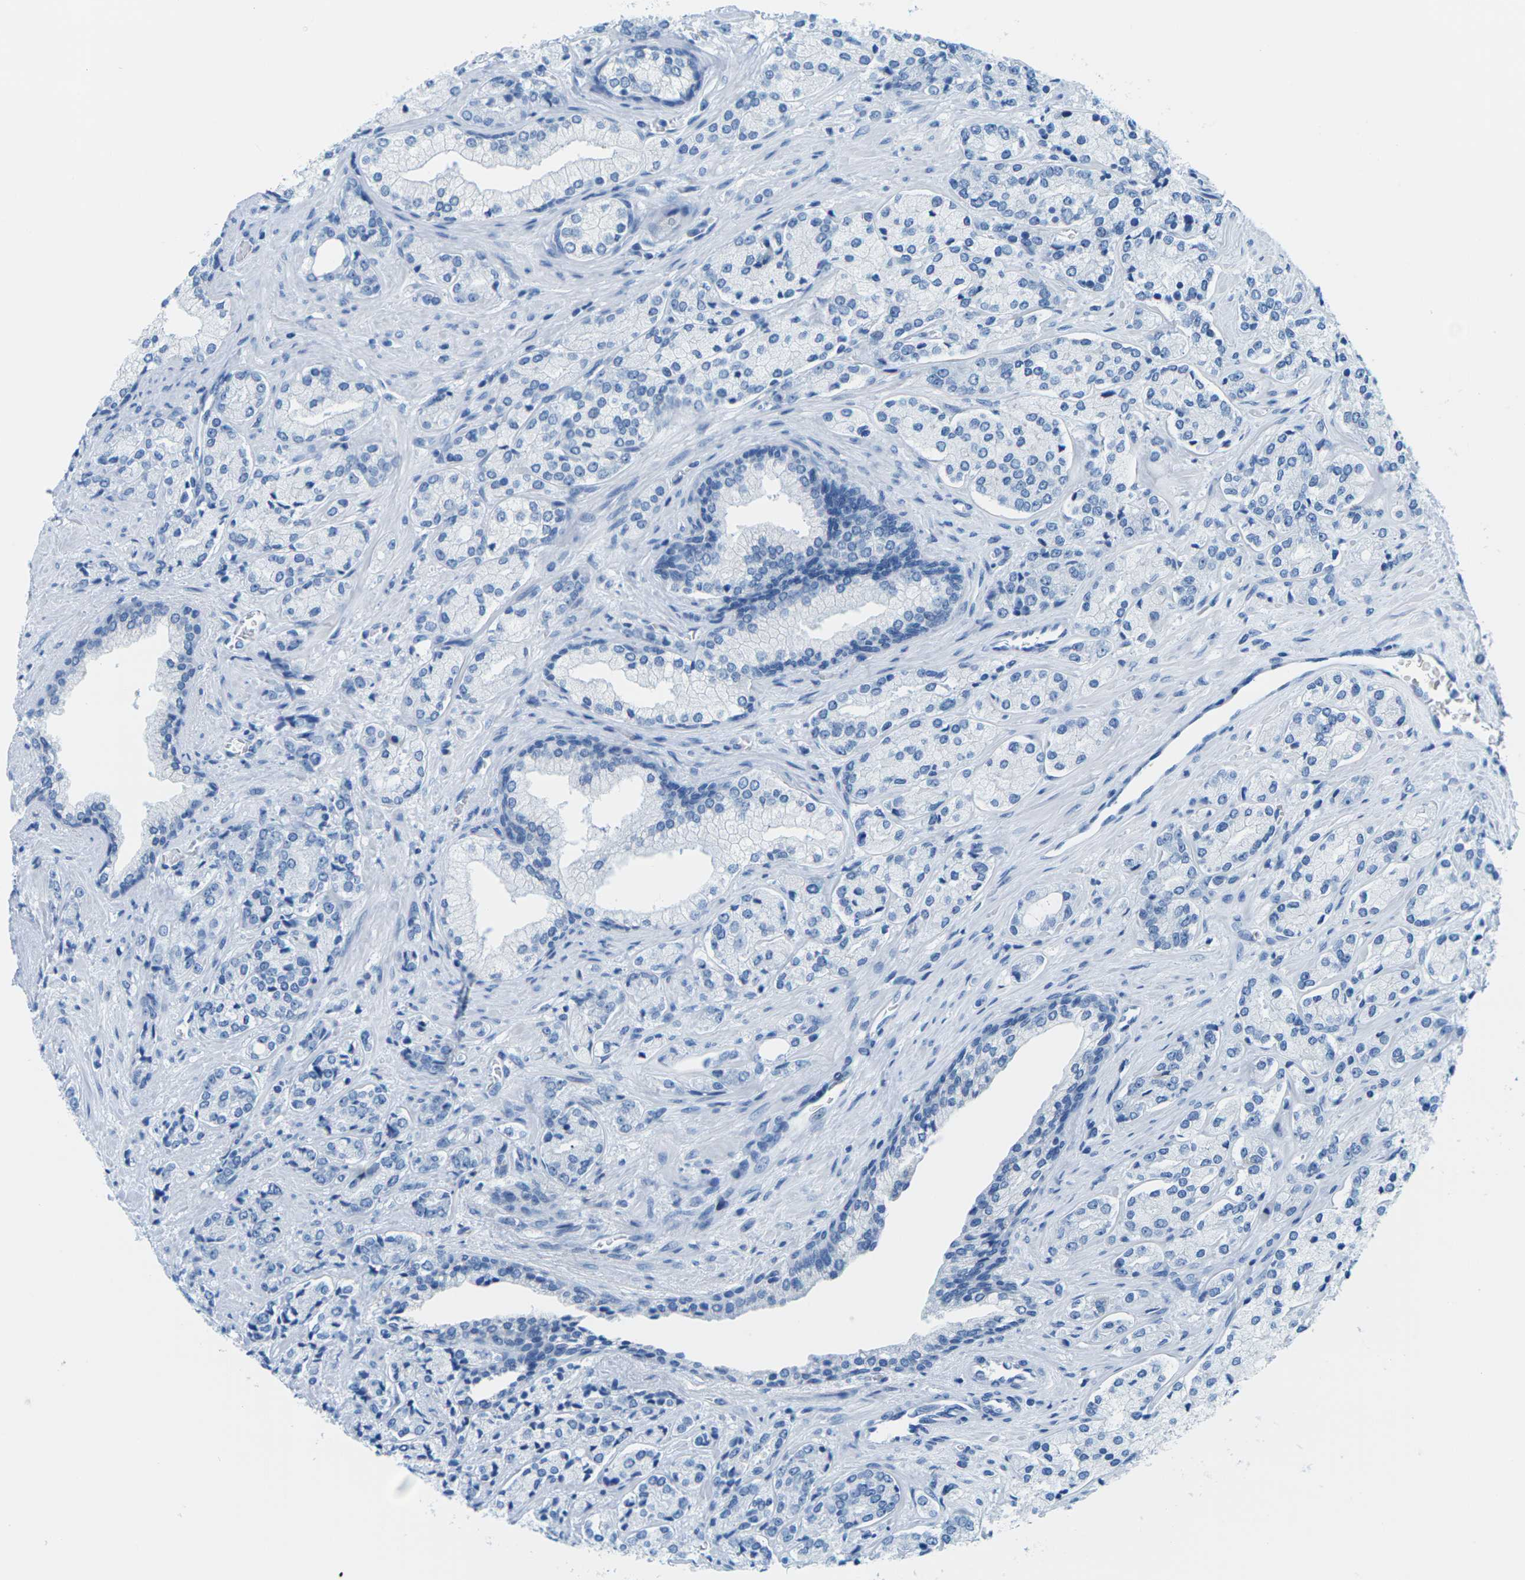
{"staining": {"intensity": "negative", "quantity": "none", "location": "none"}, "tissue": "prostate cancer", "cell_type": "Tumor cells", "image_type": "cancer", "snomed": [{"axis": "morphology", "description": "Adenocarcinoma, High grade"}, {"axis": "topography", "description": "Prostate"}], "caption": "Image shows no protein expression in tumor cells of prostate cancer (high-grade adenocarcinoma) tissue. (Immunohistochemistry, brightfield microscopy, high magnification).", "gene": "SLC12A1", "patient": {"sex": "male", "age": 71}}